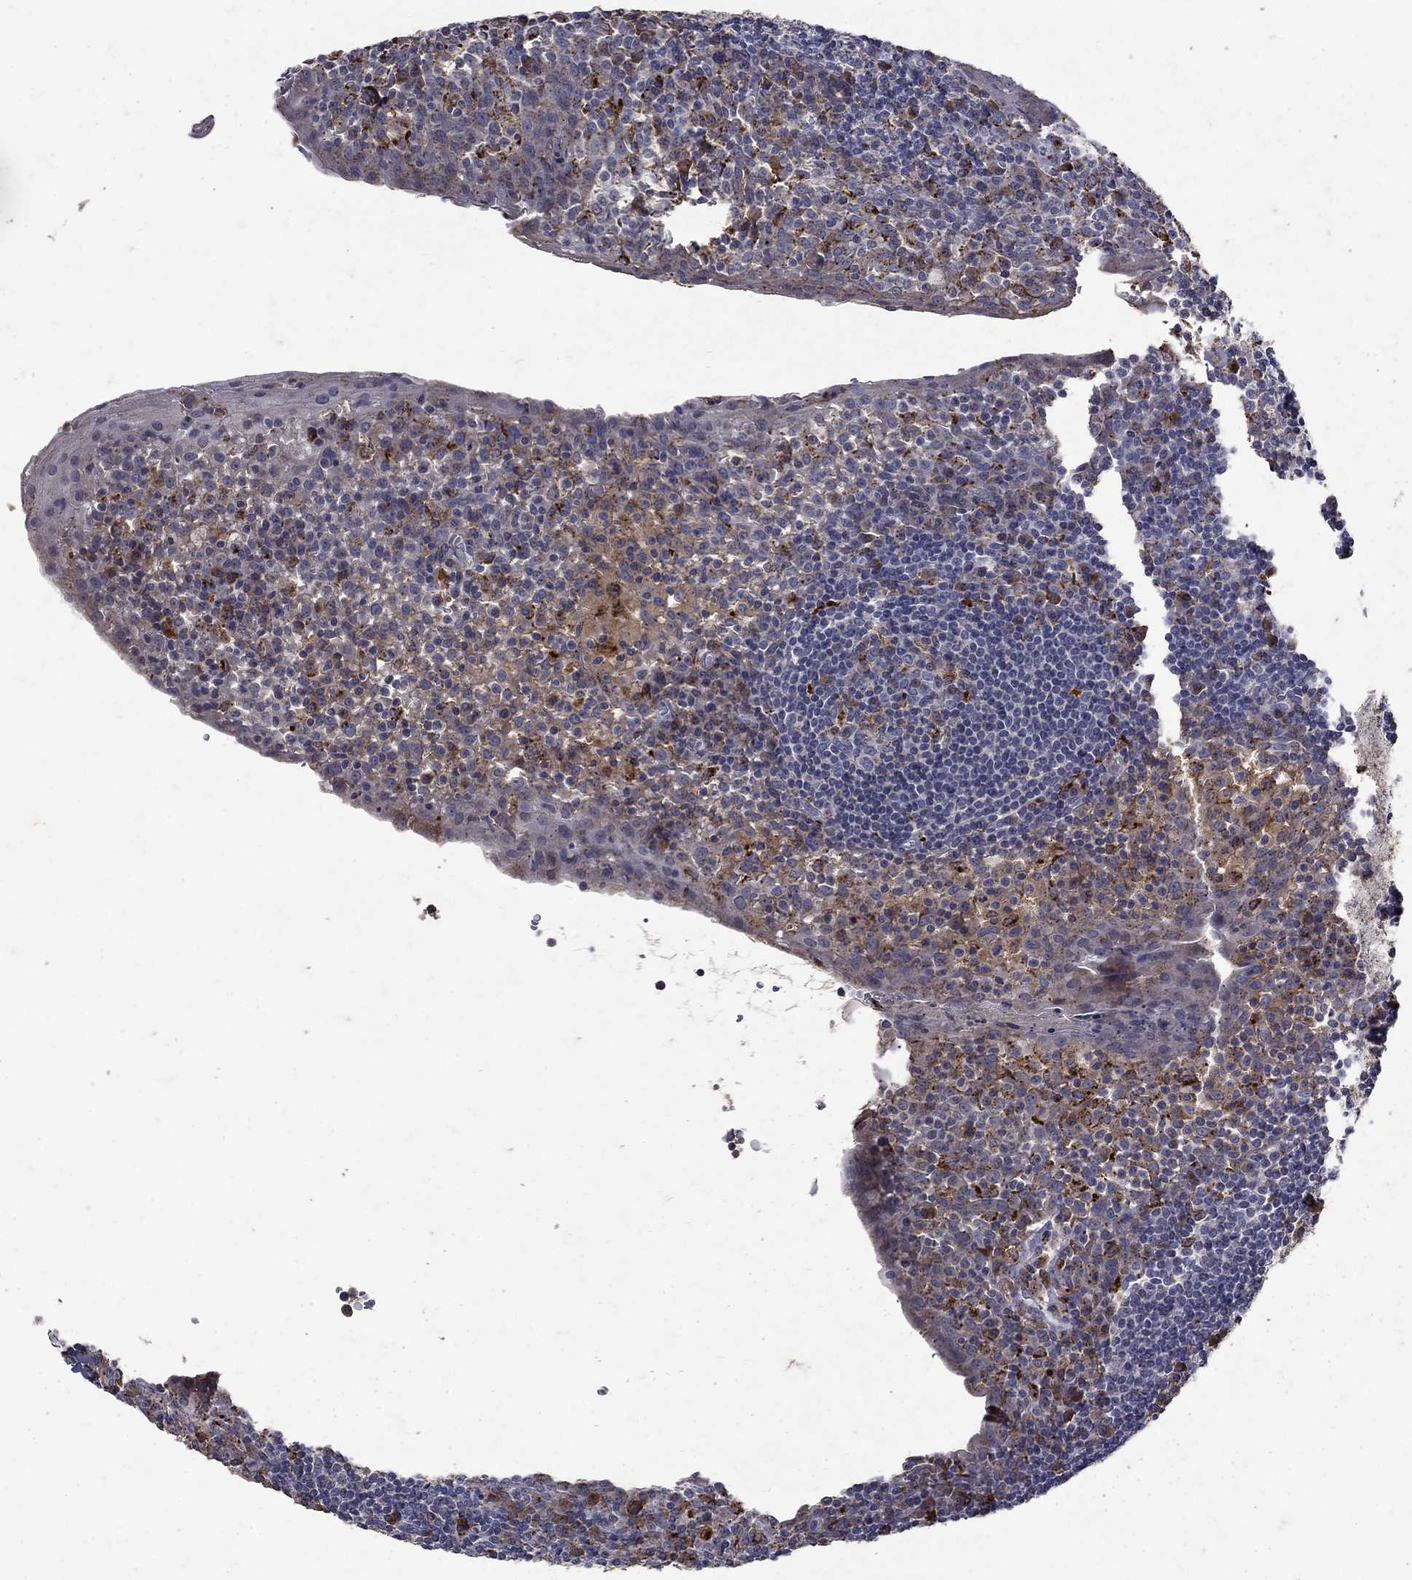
{"staining": {"intensity": "moderate", "quantity": "<25%", "location": "cytoplasmic/membranous"}, "tissue": "tonsil", "cell_type": "Germinal center cells", "image_type": "normal", "snomed": [{"axis": "morphology", "description": "Normal tissue, NOS"}, {"axis": "topography", "description": "Tonsil"}], "caption": "An IHC image of benign tissue is shown. Protein staining in brown shows moderate cytoplasmic/membranous positivity in tonsil within germinal center cells. The staining was performed using DAB, with brown indicating positive protein expression. Nuclei are stained blue with hematoxylin.", "gene": "NPC2", "patient": {"sex": "female", "age": 13}}